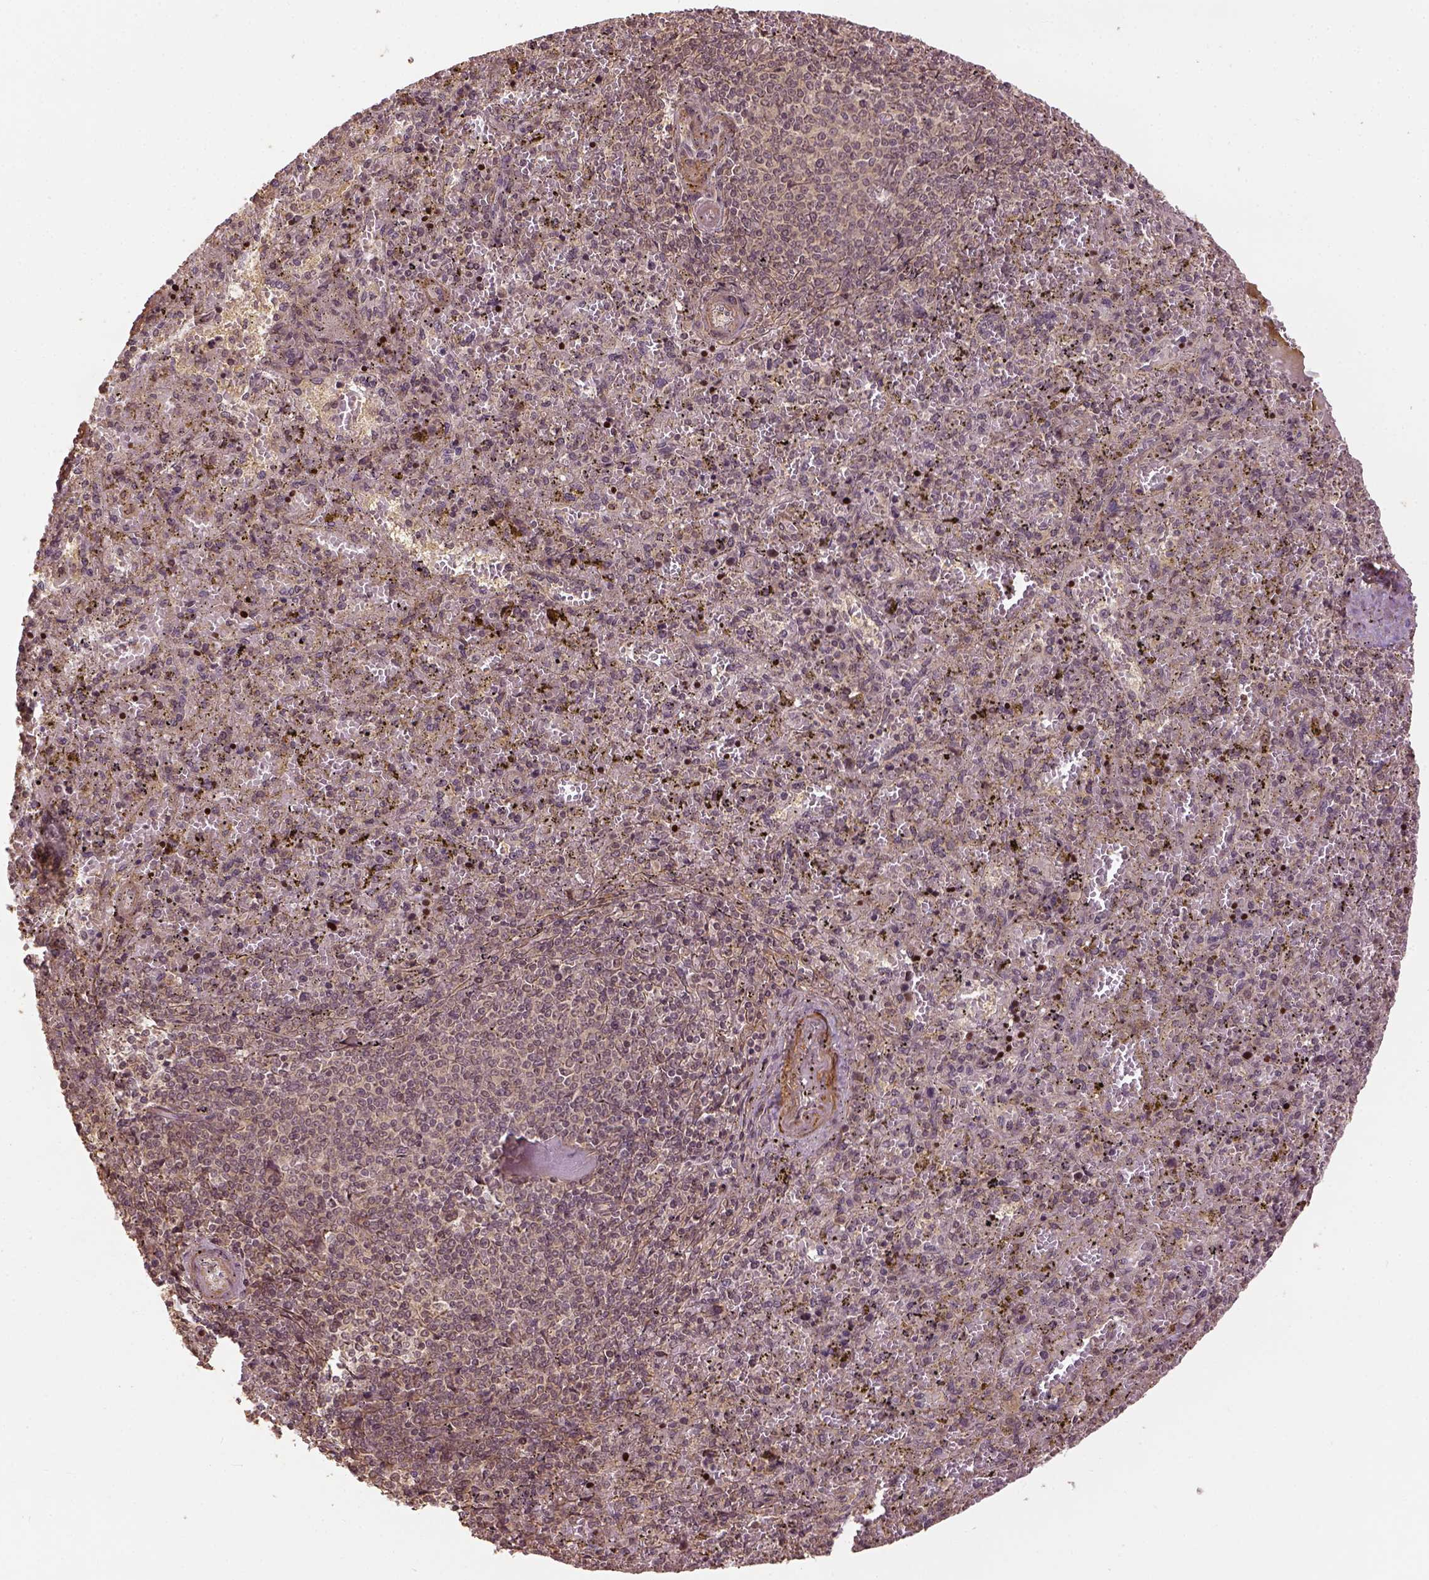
{"staining": {"intensity": "moderate", "quantity": "25%-75%", "location": "cytoplasmic/membranous"}, "tissue": "spleen", "cell_type": "Cells in red pulp", "image_type": "normal", "snomed": [{"axis": "morphology", "description": "Normal tissue, NOS"}, {"axis": "topography", "description": "Spleen"}], "caption": "A high-resolution histopathology image shows immunohistochemistry (IHC) staining of unremarkable spleen, which shows moderate cytoplasmic/membranous positivity in approximately 25%-75% of cells in red pulp.", "gene": "VEGFA", "patient": {"sex": "female", "age": 50}}